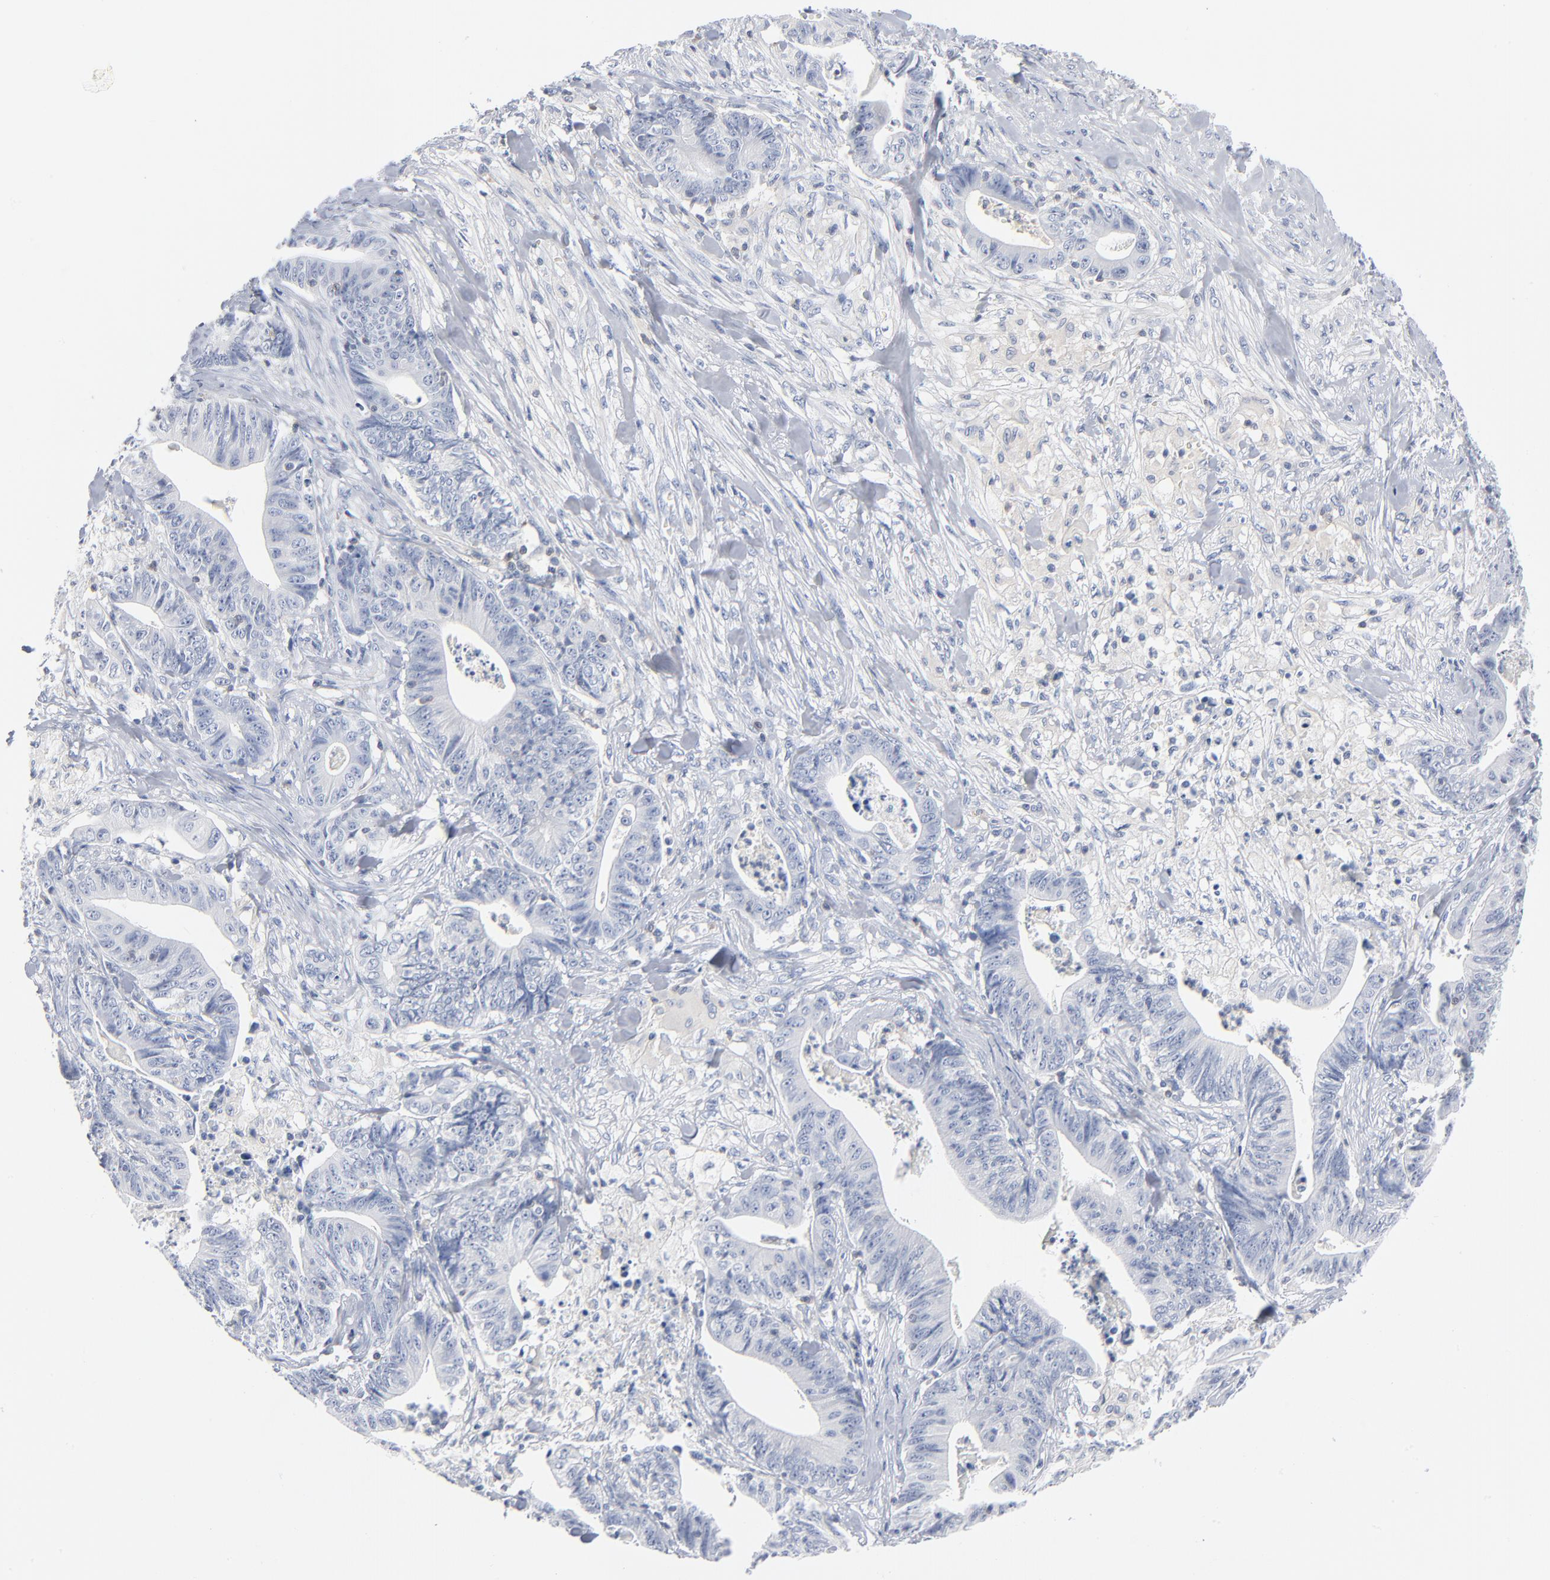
{"staining": {"intensity": "negative", "quantity": "none", "location": "none"}, "tissue": "stomach cancer", "cell_type": "Tumor cells", "image_type": "cancer", "snomed": [{"axis": "morphology", "description": "Adenocarcinoma, NOS"}, {"axis": "topography", "description": "Stomach, lower"}], "caption": "Human stomach adenocarcinoma stained for a protein using IHC demonstrates no expression in tumor cells.", "gene": "PTK2B", "patient": {"sex": "female", "age": 86}}